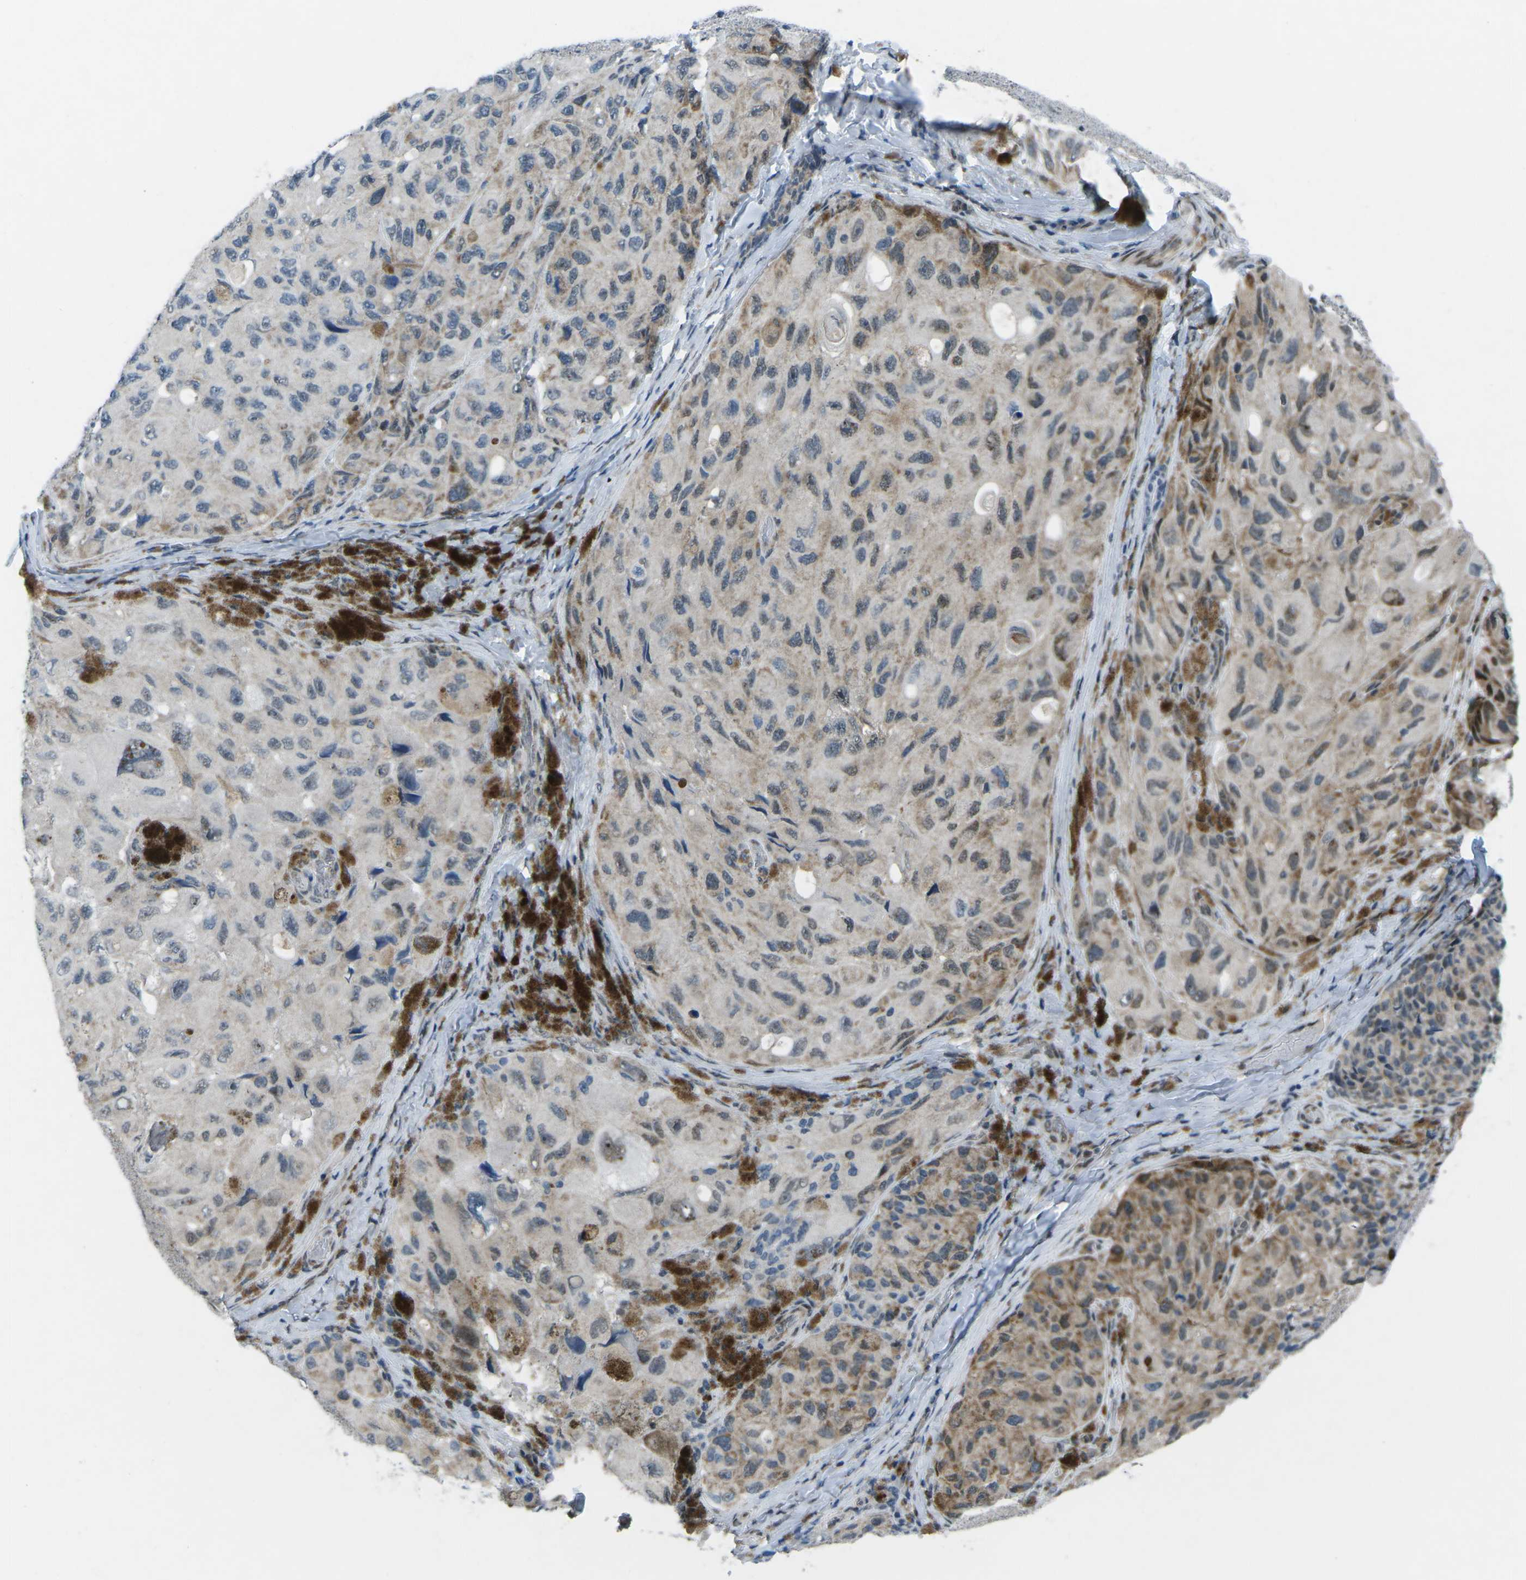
{"staining": {"intensity": "moderate", "quantity": "25%-75%", "location": "cytoplasmic/membranous,nuclear"}, "tissue": "melanoma", "cell_type": "Tumor cells", "image_type": "cancer", "snomed": [{"axis": "morphology", "description": "Malignant melanoma, NOS"}, {"axis": "topography", "description": "Skin"}], "caption": "The photomicrograph shows immunohistochemical staining of malignant melanoma. There is moderate cytoplasmic/membranous and nuclear expression is seen in approximately 25%-75% of tumor cells.", "gene": "MBNL1", "patient": {"sex": "female", "age": 73}}